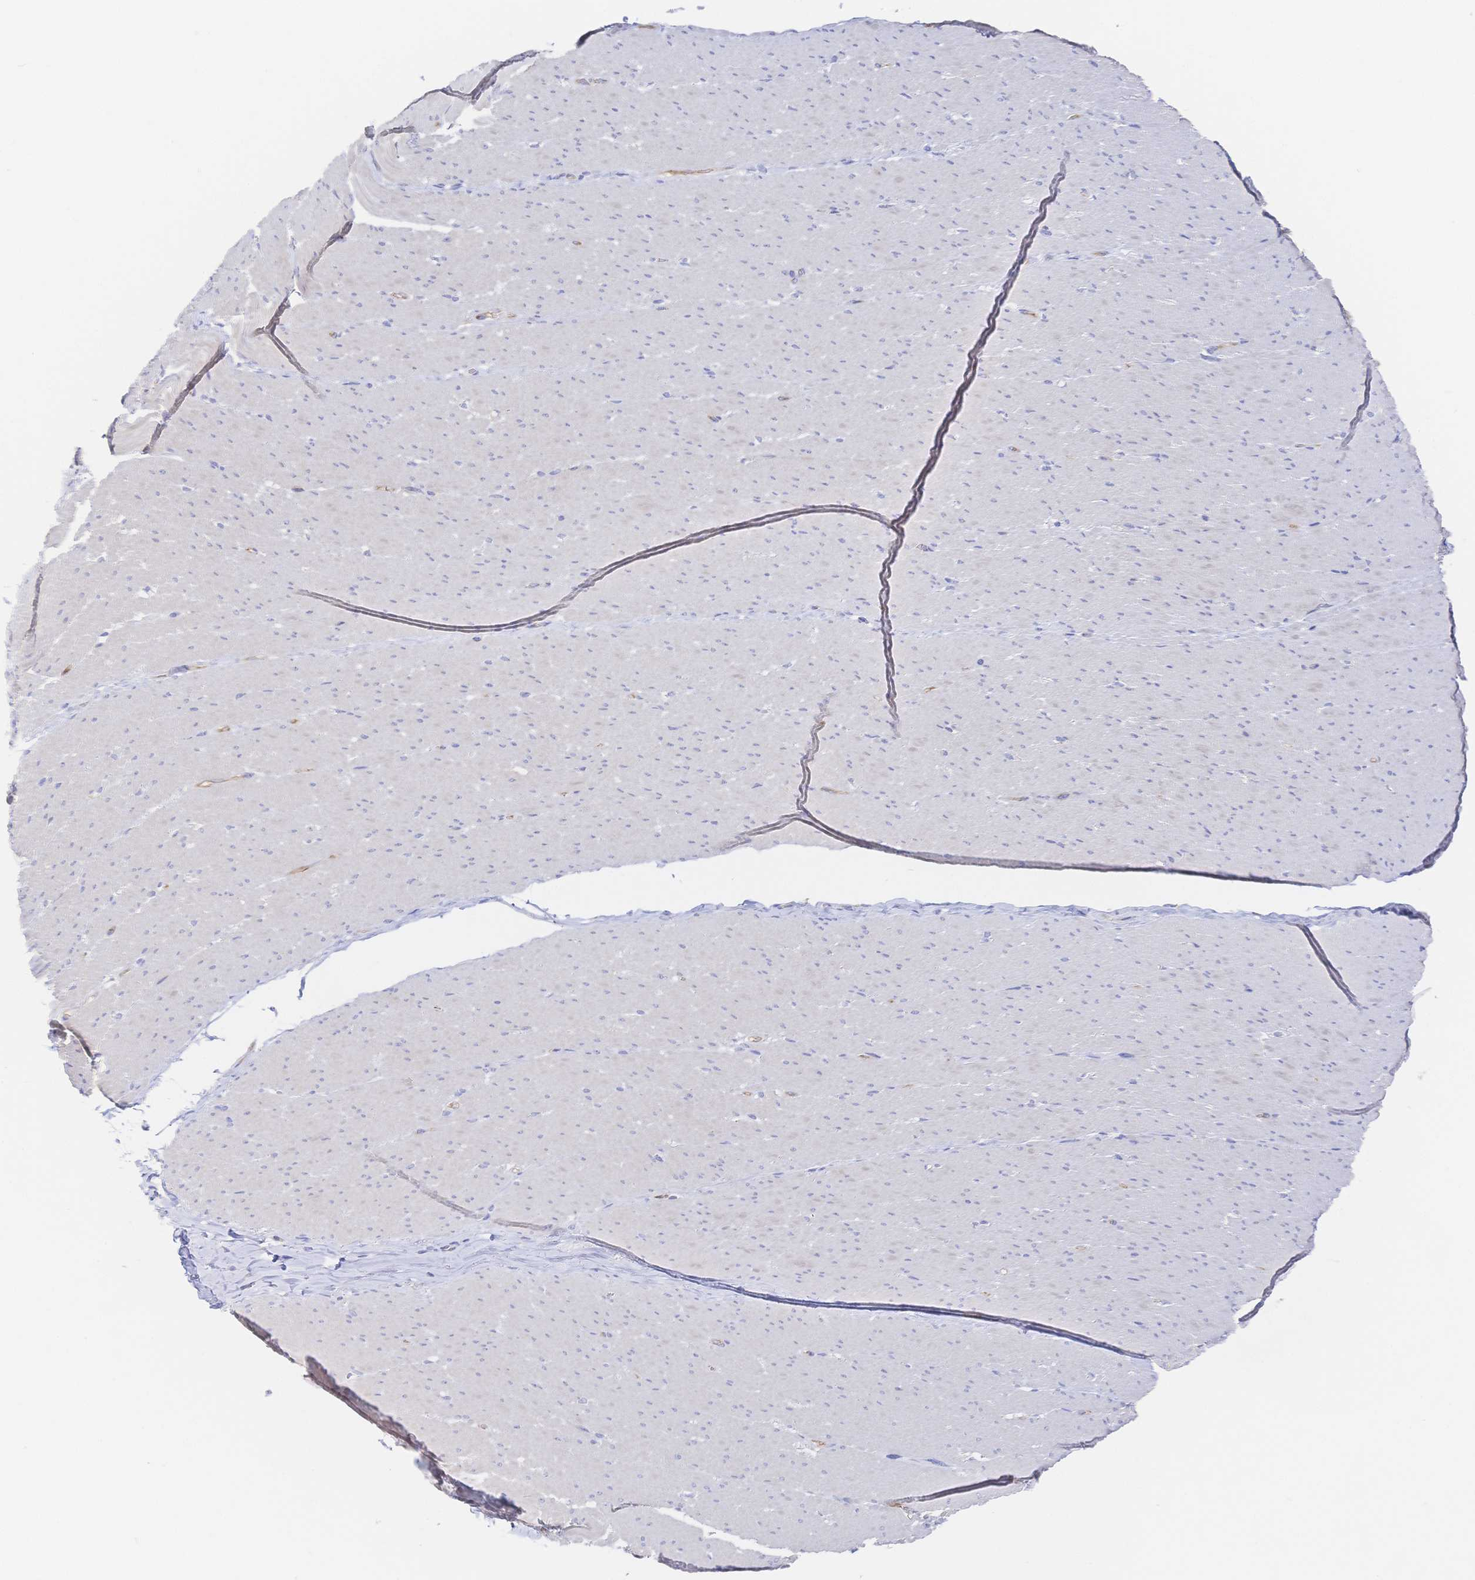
{"staining": {"intensity": "negative", "quantity": "none", "location": "none"}, "tissue": "smooth muscle", "cell_type": "Smooth muscle cells", "image_type": "normal", "snomed": [{"axis": "morphology", "description": "Normal tissue, NOS"}, {"axis": "topography", "description": "Smooth muscle"}, {"axis": "topography", "description": "Rectum"}], "caption": "Human smooth muscle stained for a protein using immunohistochemistry (IHC) shows no staining in smooth muscle cells.", "gene": "F11R", "patient": {"sex": "male", "age": 53}}